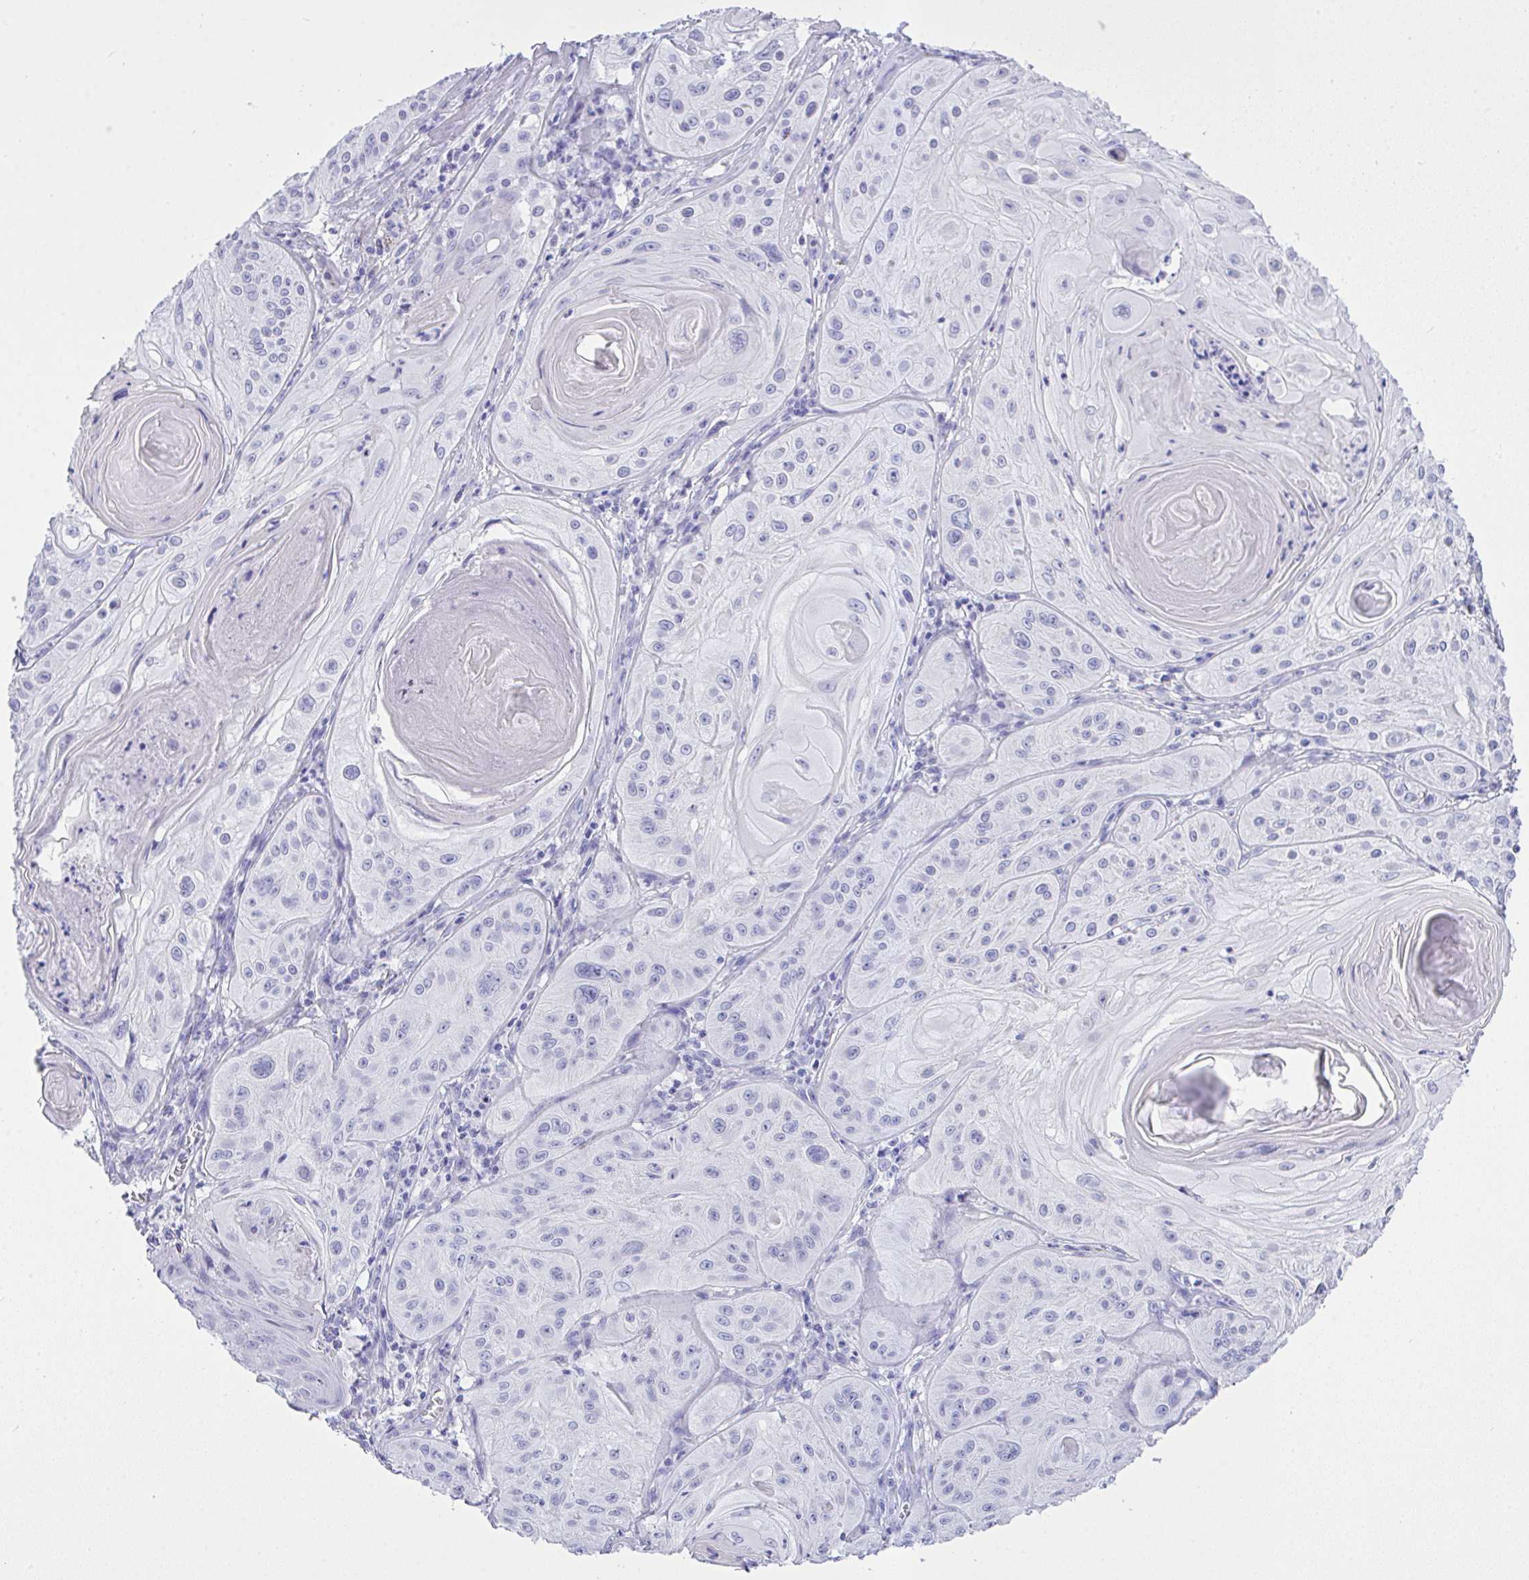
{"staining": {"intensity": "negative", "quantity": "none", "location": "none"}, "tissue": "skin cancer", "cell_type": "Tumor cells", "image_type": "cancer", "snomed": [{"axis": "morphology", "description": "Squamous cell carcinoma, NOS"}, {"axis": "topography", "description": "Skin"}], "caption": "This is a photomicrograph of immunohistochemistry staining of skin cancer, which shows no positivity in tumor cells.", "gene": "AKR1D1", "patient": {"sex": "male", "age": 85}}